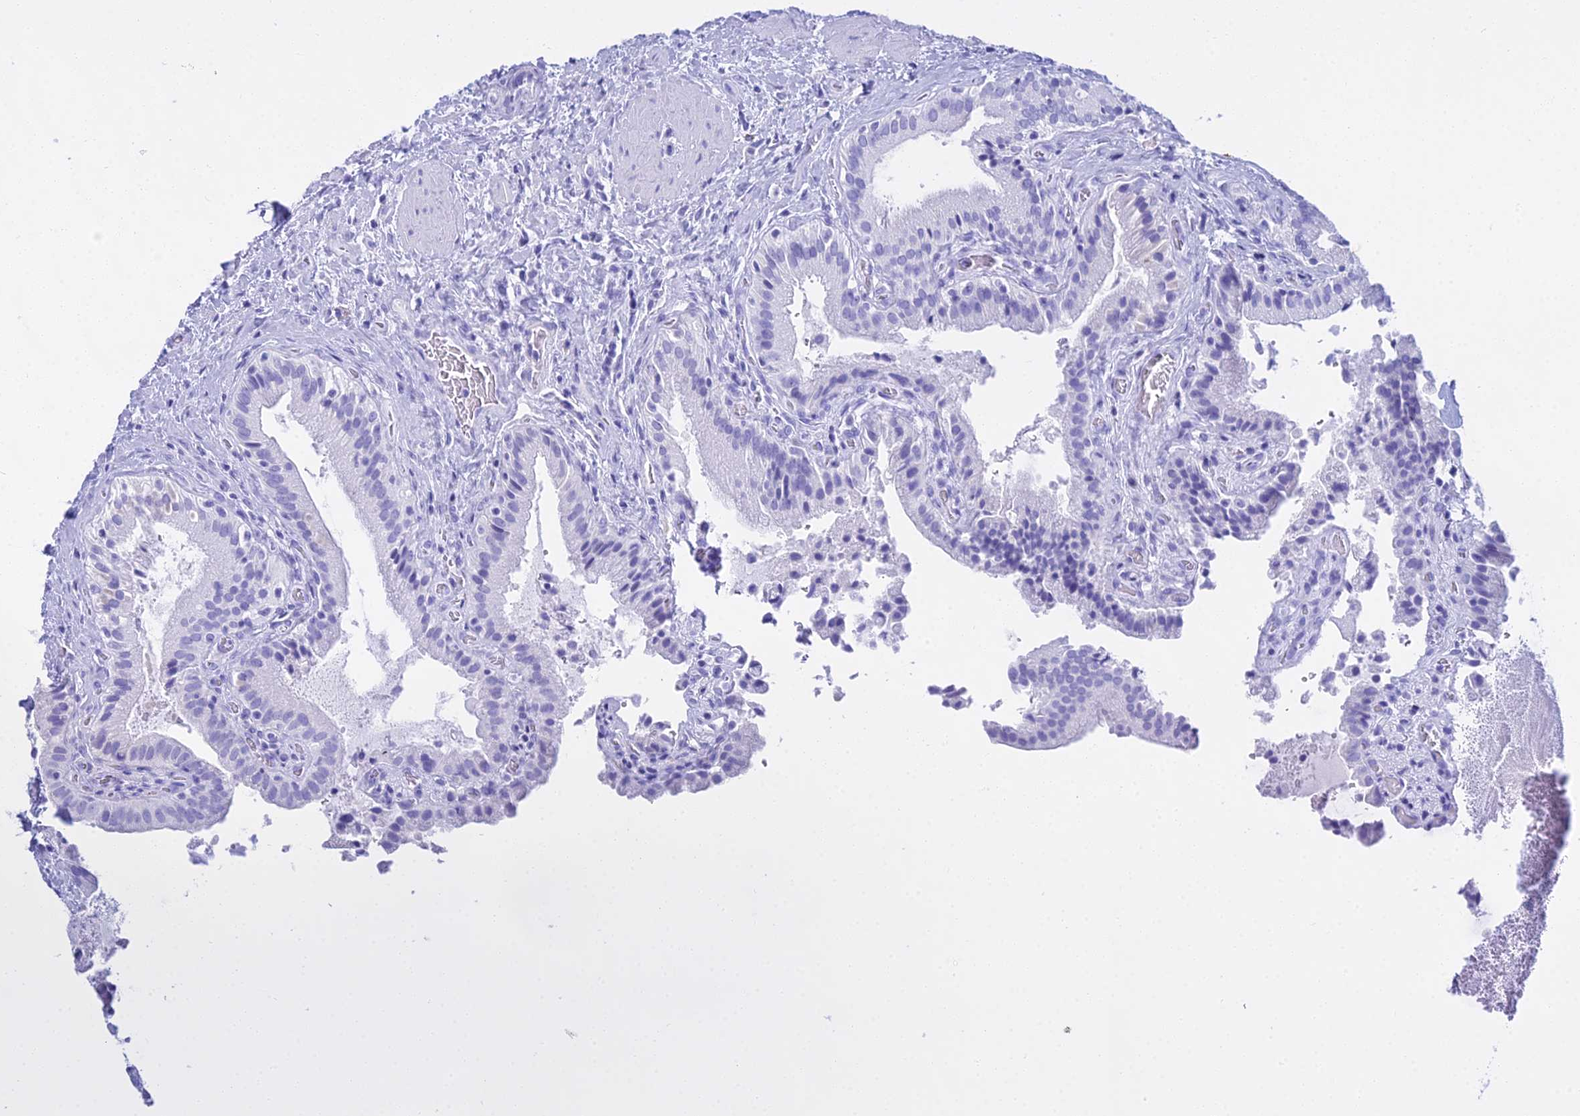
{"staining": {"intensity": "negative", "quantity": "none", "location": "none"}, "tissue": "gallbladder", "cell_type": "Glandular cells", "image_type": "normal", "snomed": [{"axis": "morphology", "description": "Normal tissue, NOS"}, {"axis": "topography", "description": "Gallbladder"}], "caption": "A high-resolution histopathology image shows IHC staining of normal gallbladder, which demonstrates no significant positivity in glandular cells. Brightfield microscopy of immunohistochemistry (IHC) stained with DAB (3,3'-diaminobenzidine) (brown) and hematoxylin (blue), captured at high magnification.", "gene": "CGB1", "patient": {"sex": "male", "age": 24}}